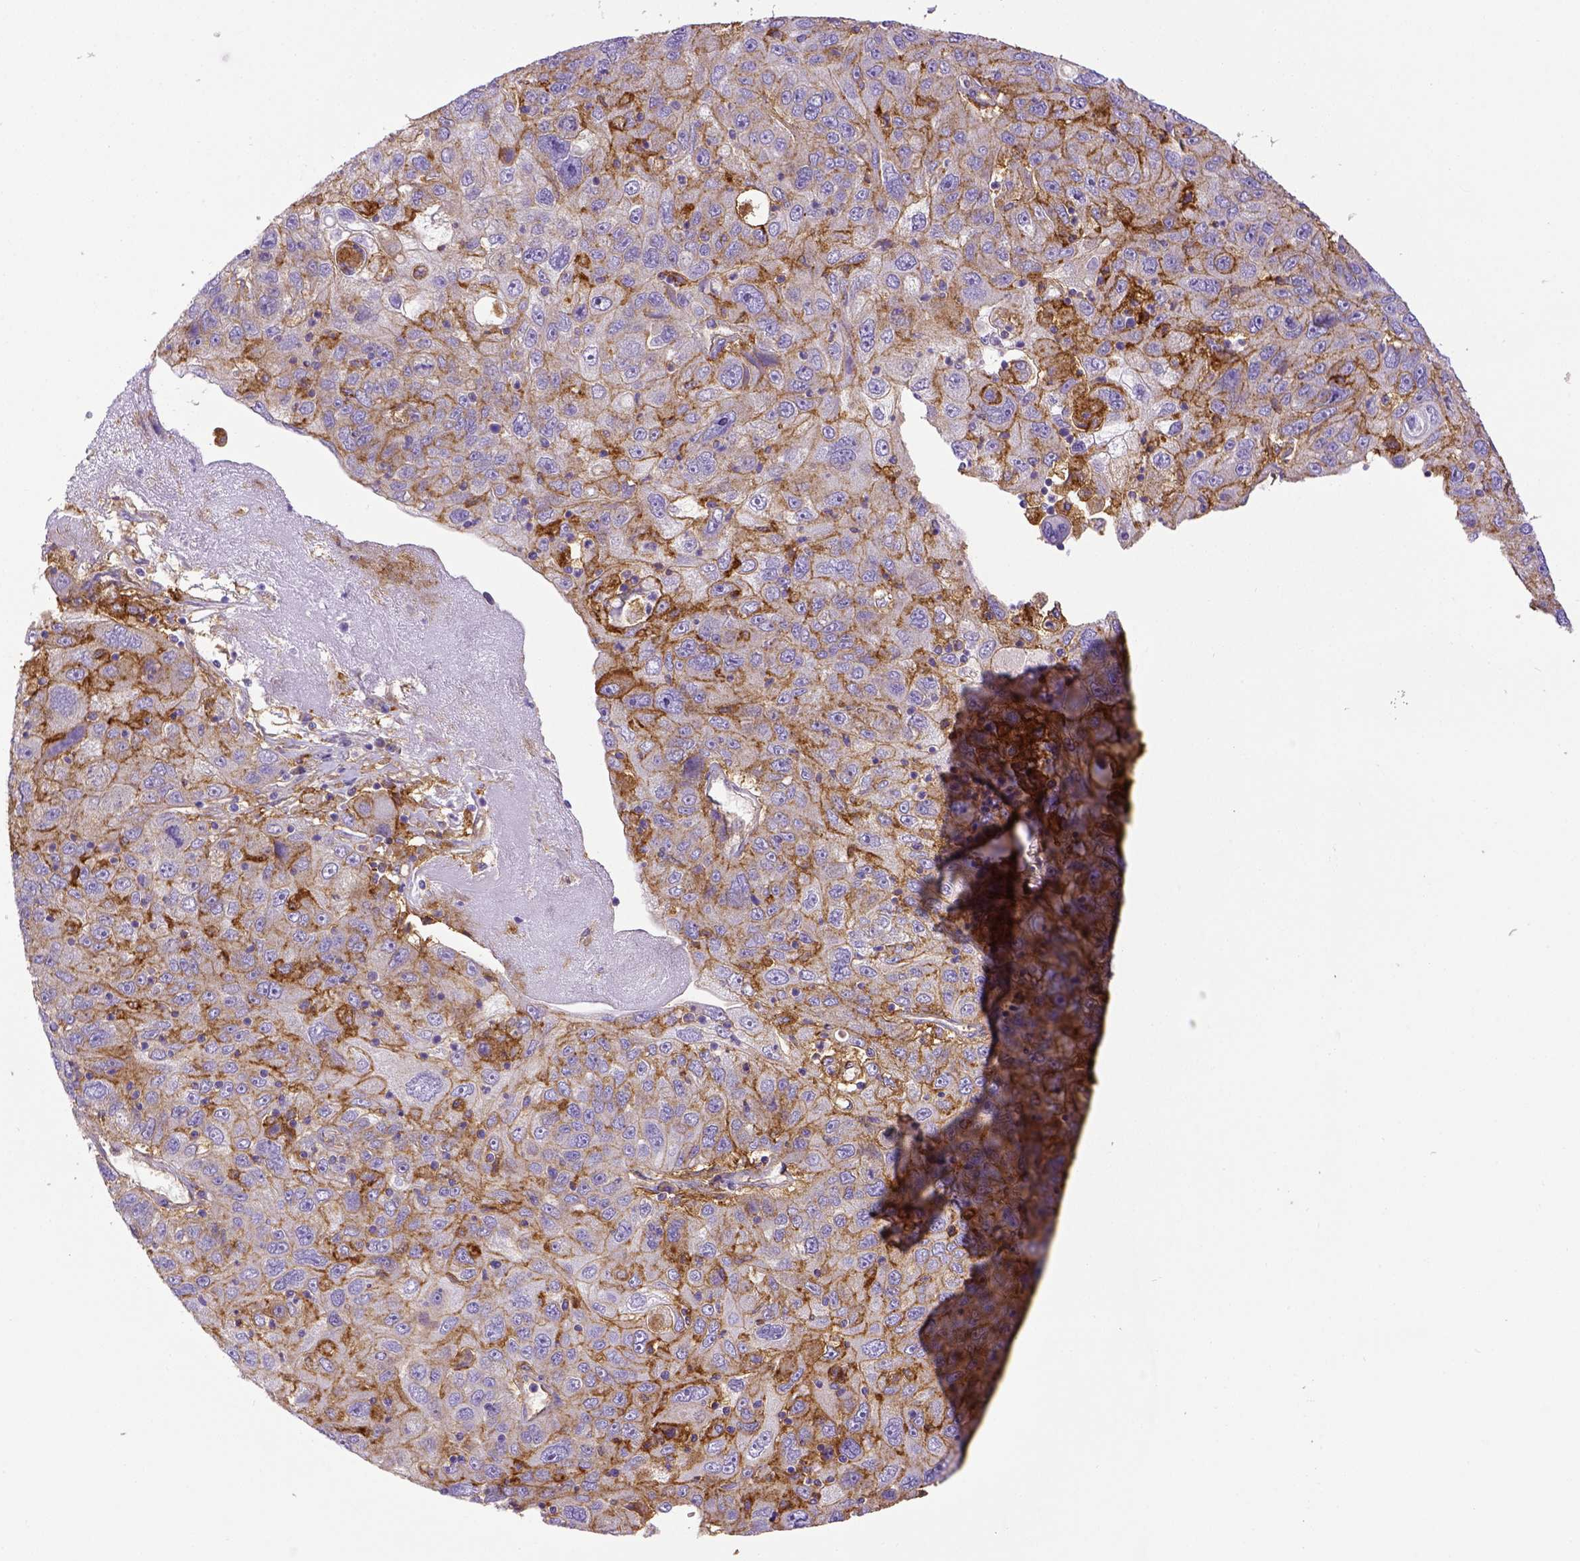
{"staining": {"intensity": "moderate", "quantity": "25%-75%", "location": "cytoplasmic/membranous"}, "tissue": "stomach cancer", "cell_type": "Tumor cells", "image_type": "cancer", "snomed": [{"axis": "morphology", "description": "Adenocarcinoma, NOS"}, {"axis": "topography", "description": "Stomach"}], "caption": "Brown immunohistochemical staining in stomach adenocarcinoma exhibits moderate cytoplasmic/membranous positivity in approximately 25%-75% of tumor cells. (DAB = brown stain, brightfield microscopy at high magnification).", "gene": "CD40", "patient": {"sex": "male", "age": 56}}